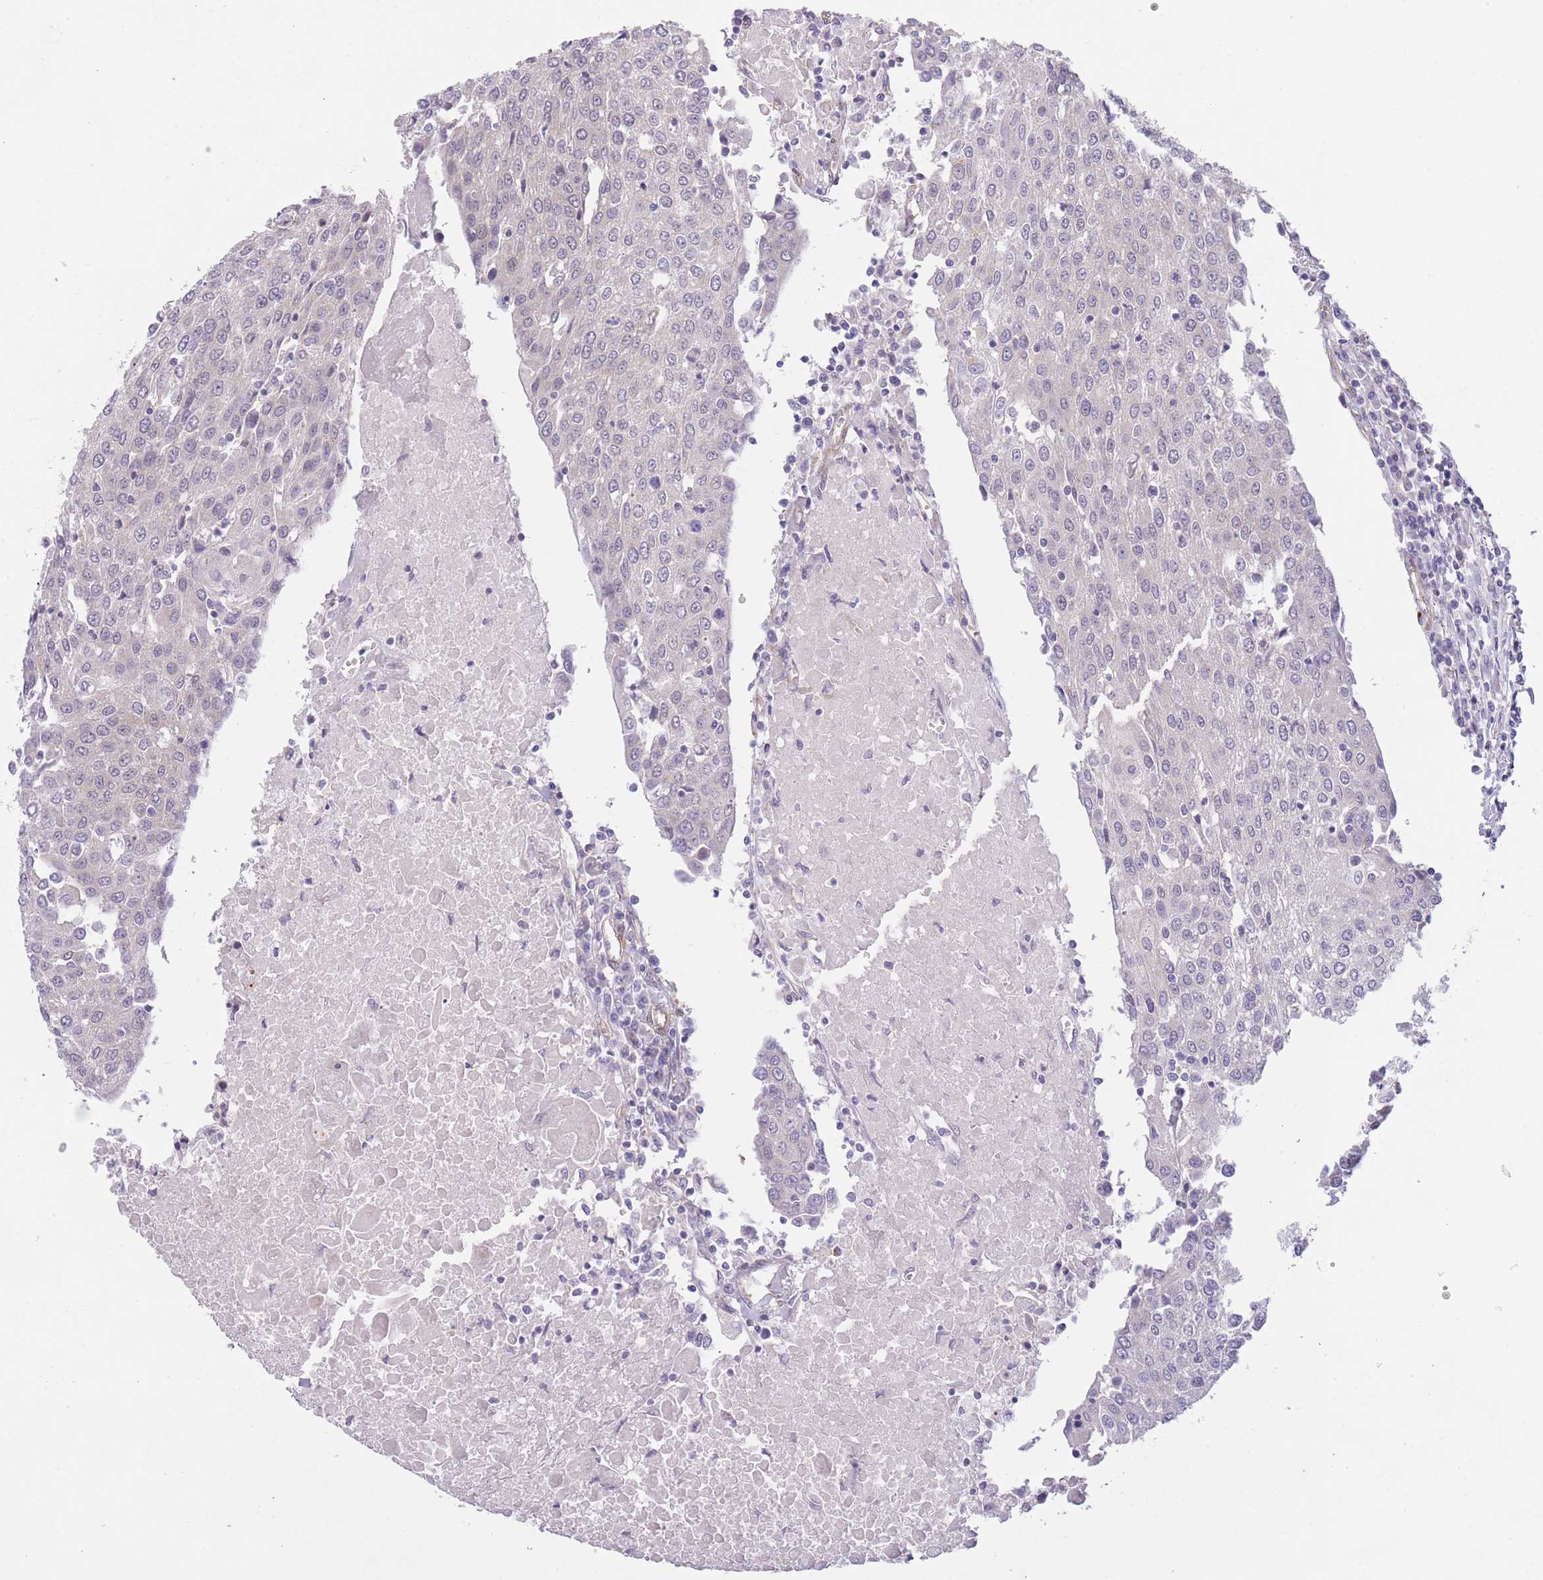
{"staining": {"intensity": "negative", "quantity": "none", "location": "none"}, "tissue": "urothelial cancer", "cell_type": "Tumor cells", "image_type": "cancer", "snomed": [{"axis": "morphology", "description": "Urothelial carcinoma, High grade"}, {"axis": "topography", "description": "Urinary bladder"}], "caption": "Immunohistochemical staining of human urothelial cancer exhibits no significant positivity in tumor cells.", "gene": "QTRT1", "patient": {"sex": "female", "age": 85}}